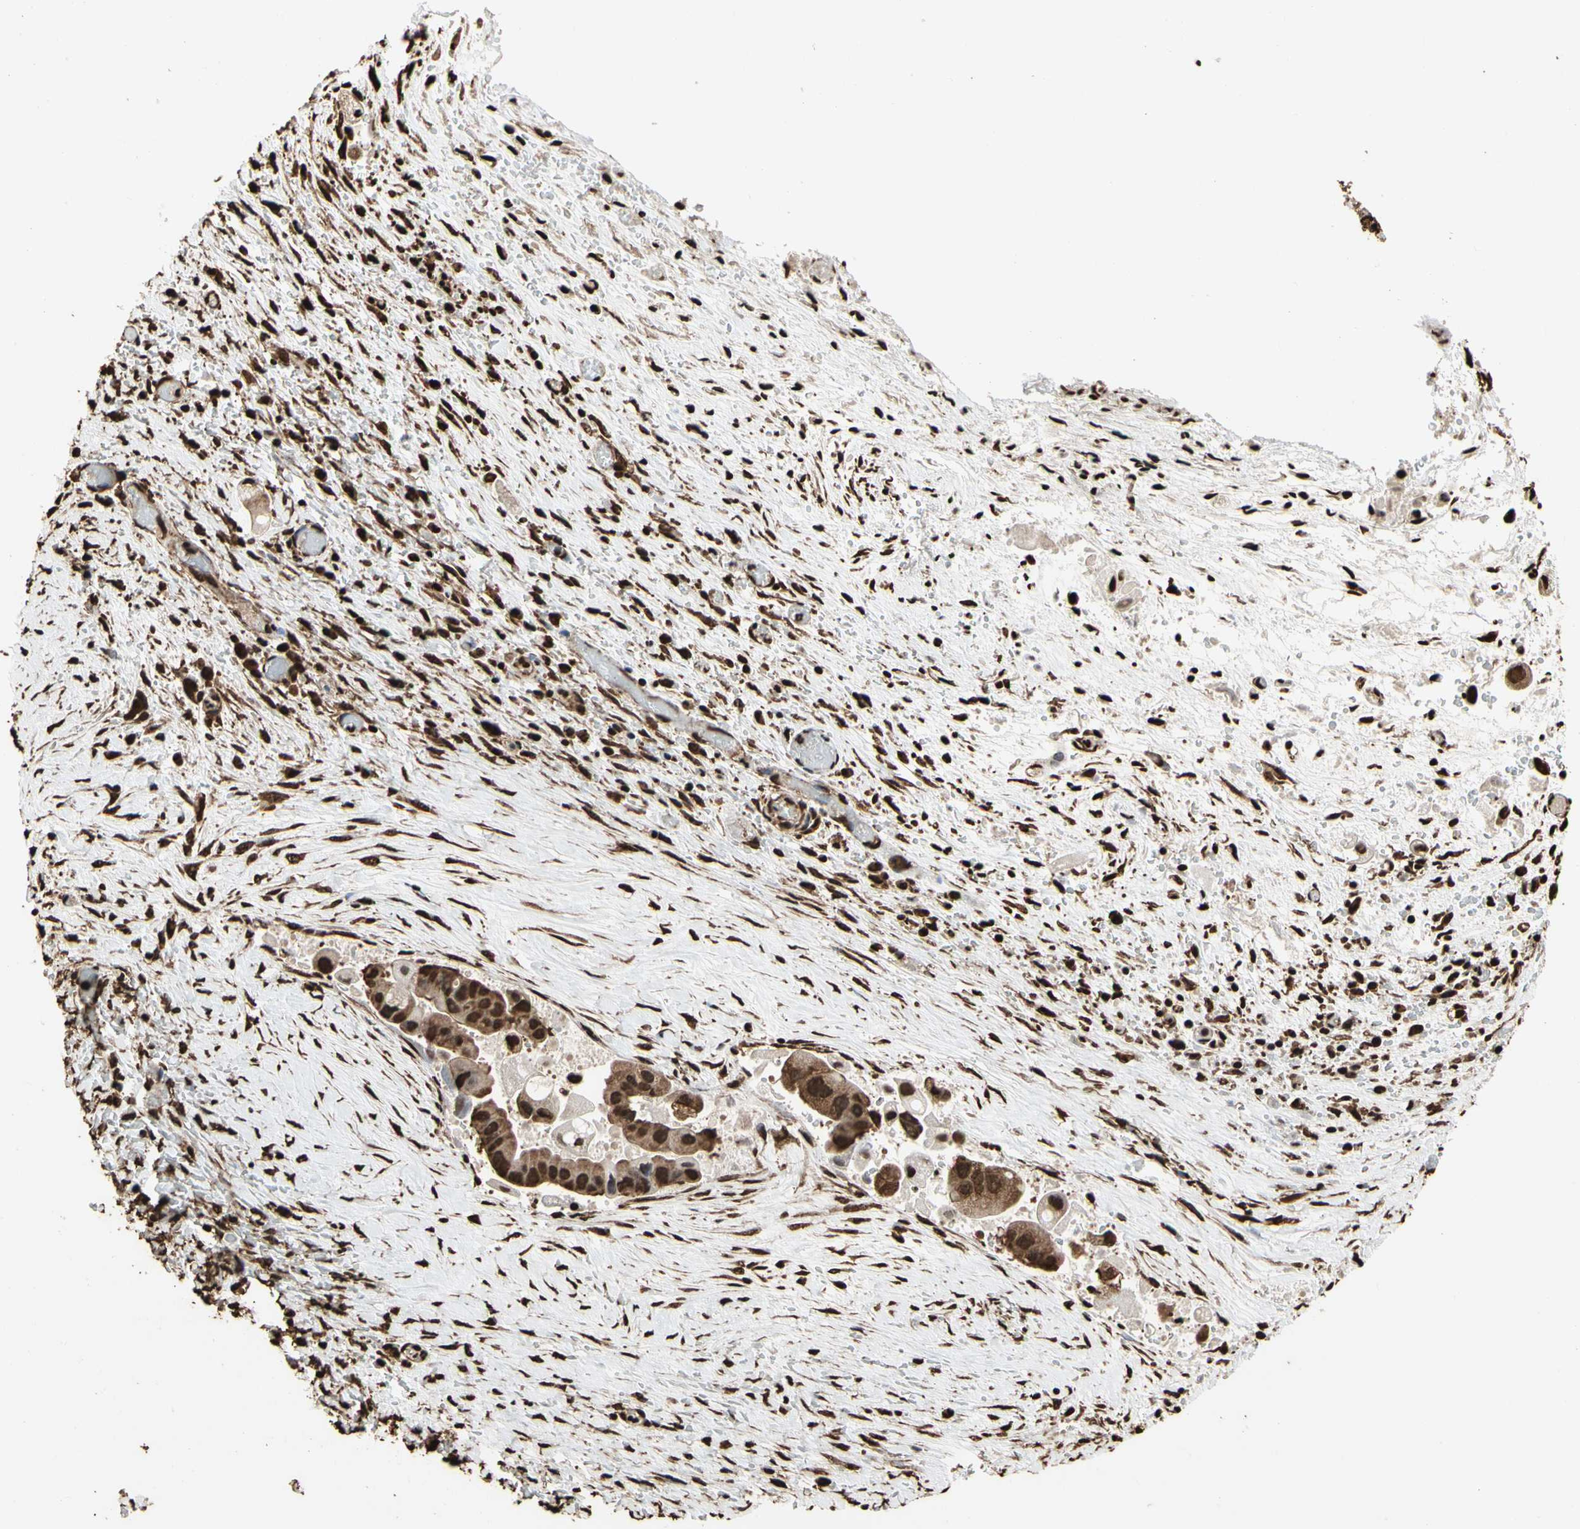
{"staining": {"intensity": "strong", "quantity": ">75%", "location": "cytoplasmic/membranous,nuclear"}, "tissue": "liver cancer", "cell_type": "Tumor cells", "image_type": "cancer", "snomed": [{"axis": "morphology", "description": "Normal tissue, NOS"}, {"axis": "morphology", "description": "Cholangiocarcinoma"}, {"axis": "topography", "description": "Liver"}, {"axis": "topography", "description": "Peripheral nerve tissue"}], "caption": "Liver cholangiocarcinoma tissue reveals strong cytoplasmic/membranous and nuclear staining in approximately >75% of tumor cells", "gene": "HNRNPK", "patient": {"sex": "male", "age": 50}}